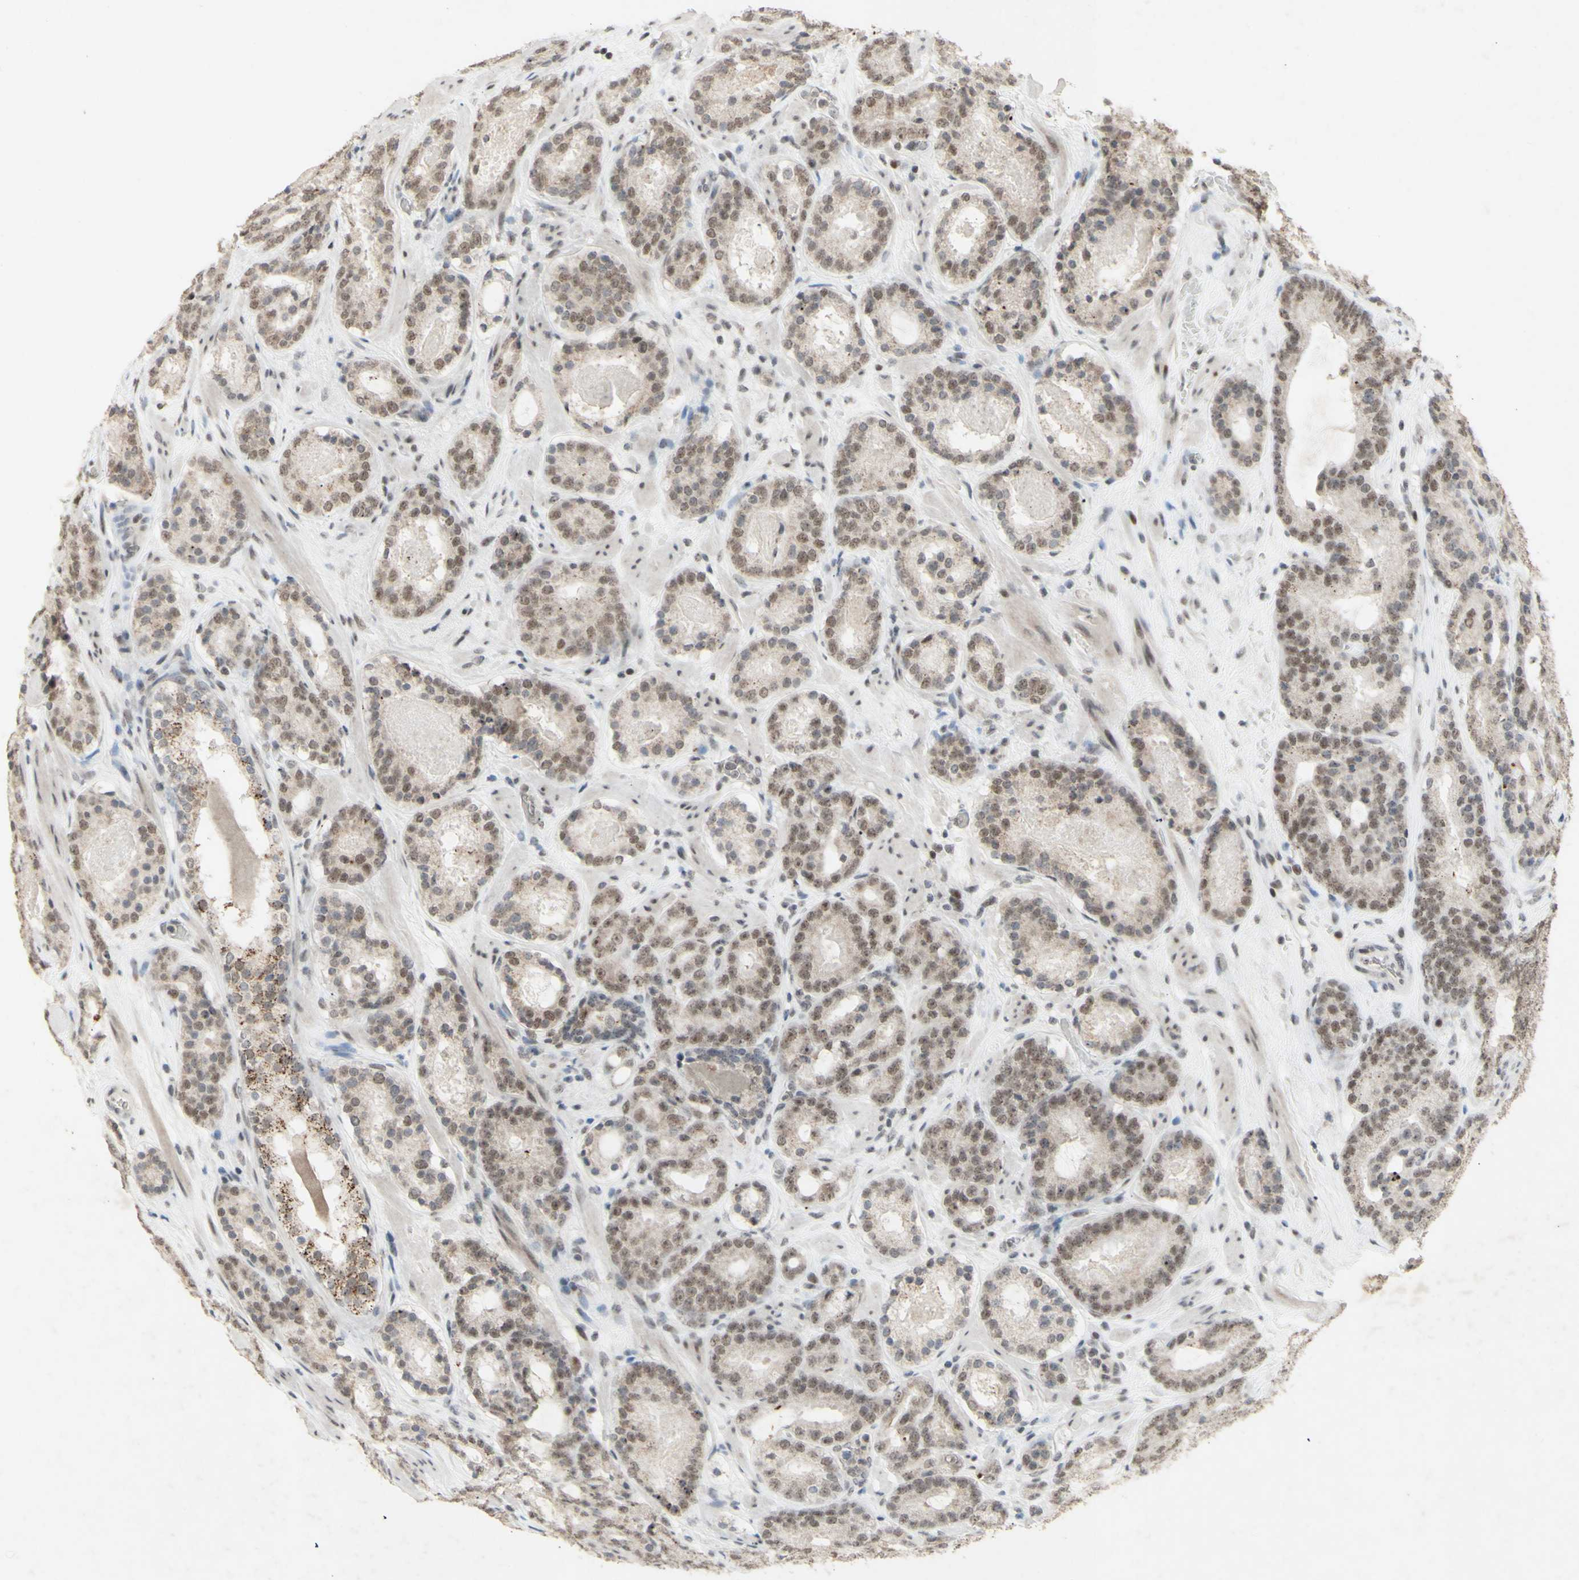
{"staining": {"intensity": "moderate", "quantity": ">75%", "location": "nuclear"}, "tissue": "prostate cancer", "cell_type": "Tumor cells", "image_type": "cancer", "snomed": [{"axis": "morphology", "description": "Adenocarcinoma, Low grade"}, {"axis": "topography", "description": "Prostate"}], "caption": "Immunohistochemistry micrograph of neoplastic tissue: prostate cancer (low-grade adenocarcinoma) stained using immunohistochemistry reveals medium levels of moderate protein expression localized specifically in the nuclear of tumor cells, appearing as a nuclear brown color.", "gene": "CENPB", "patient": {"sex": "male", "age": 69}}